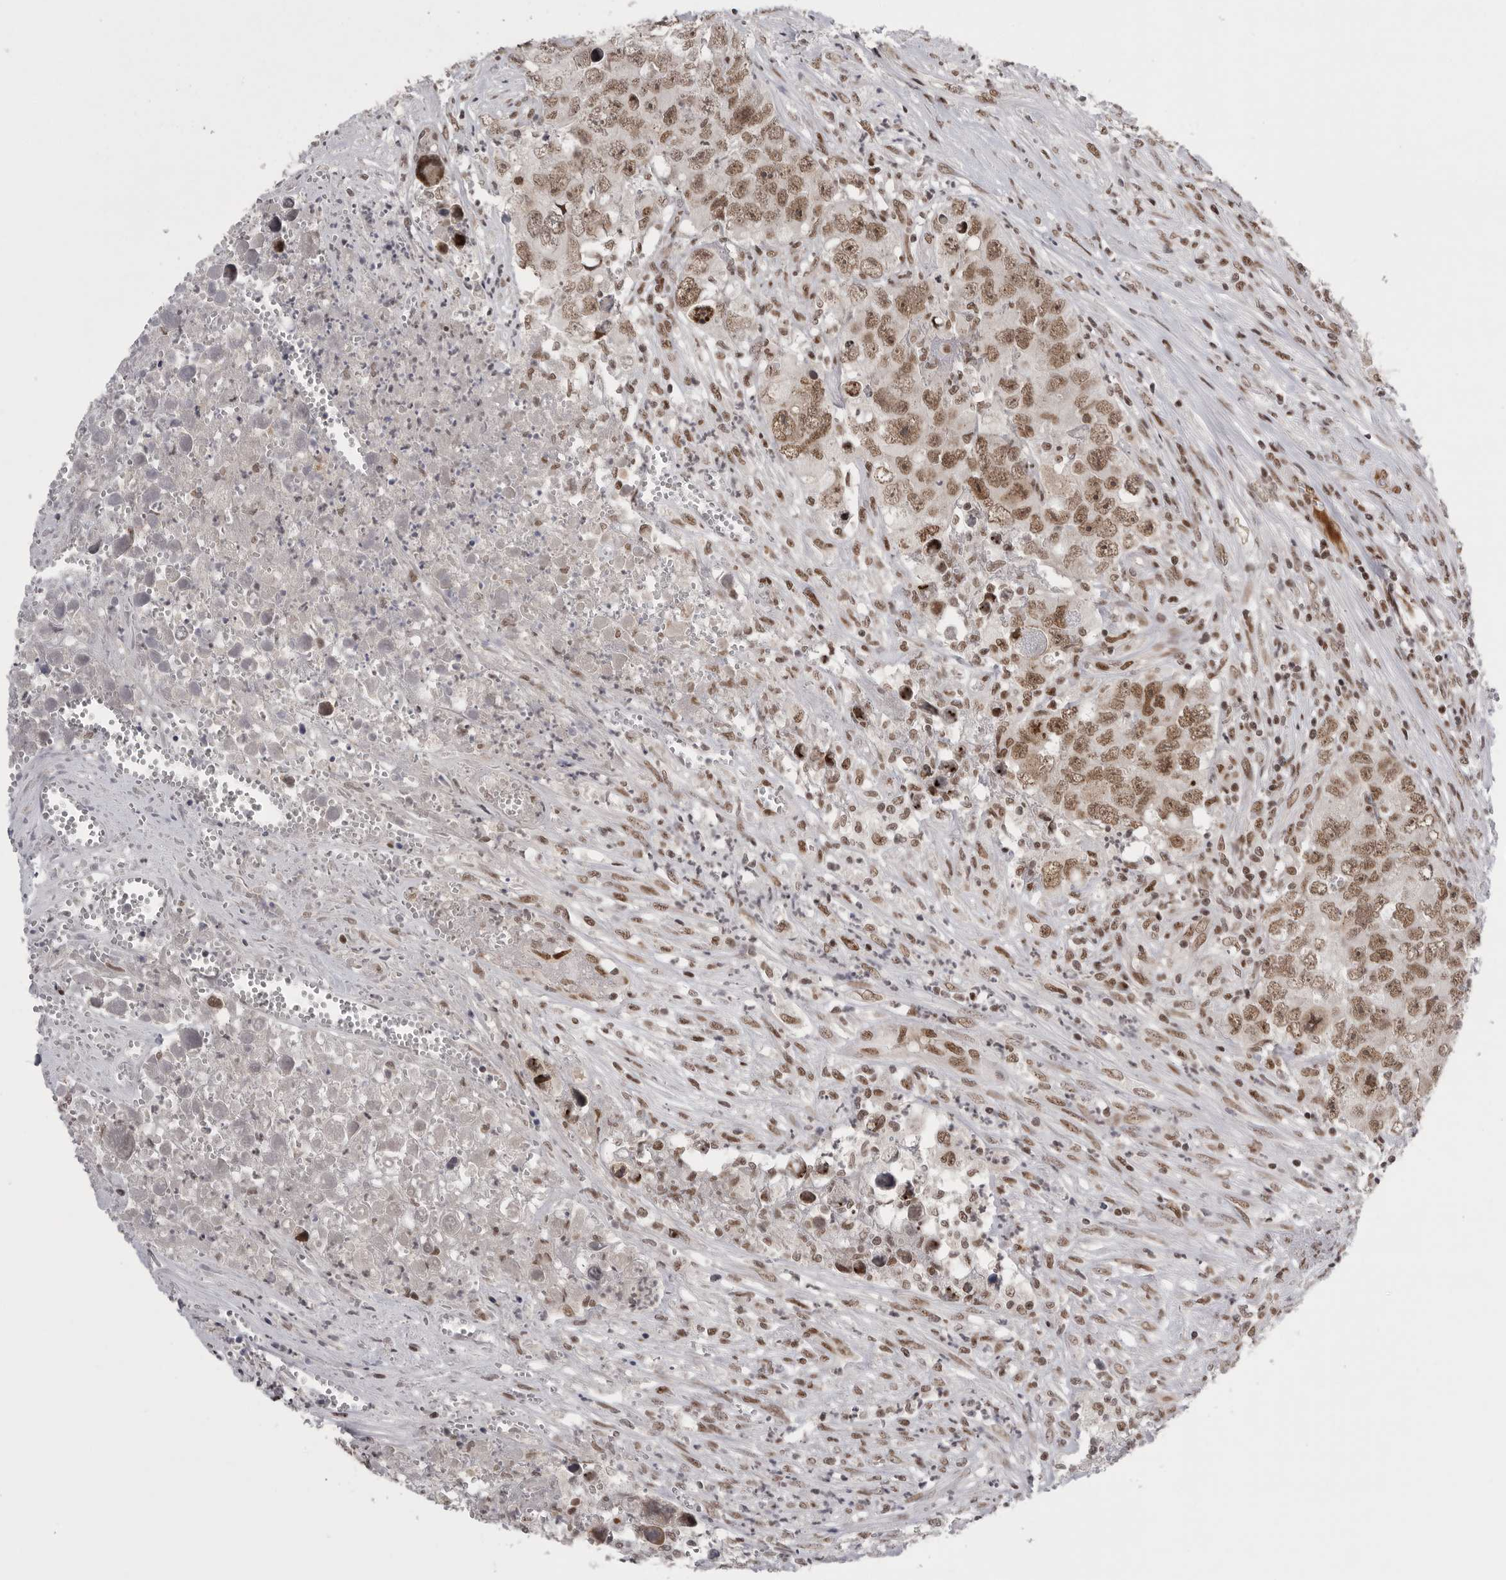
{"staining": {"intensity": "moderate", "quantity": ">75%", "location": "nuclear"}, "tissue": "testis cancer", "cell_type": "Tumor cells", "image_type": "cancer", "snomed": [{"axis": "morphology", "description": "Seminoma, NOS"}, {"axis": "morphology", "description": "Carcinoma, Embryonal, NOS"}, {"axis": "topography", "description": "Testis"}], "caption": "There is medium levels of moderate nuclear positivity in tumor cells of embryonal carcinoma (testis), as demonstrated by immunohistochemical staining (brown color).", "gene": "POU5F1", "patient": {"sex": "male", "age": 43}}